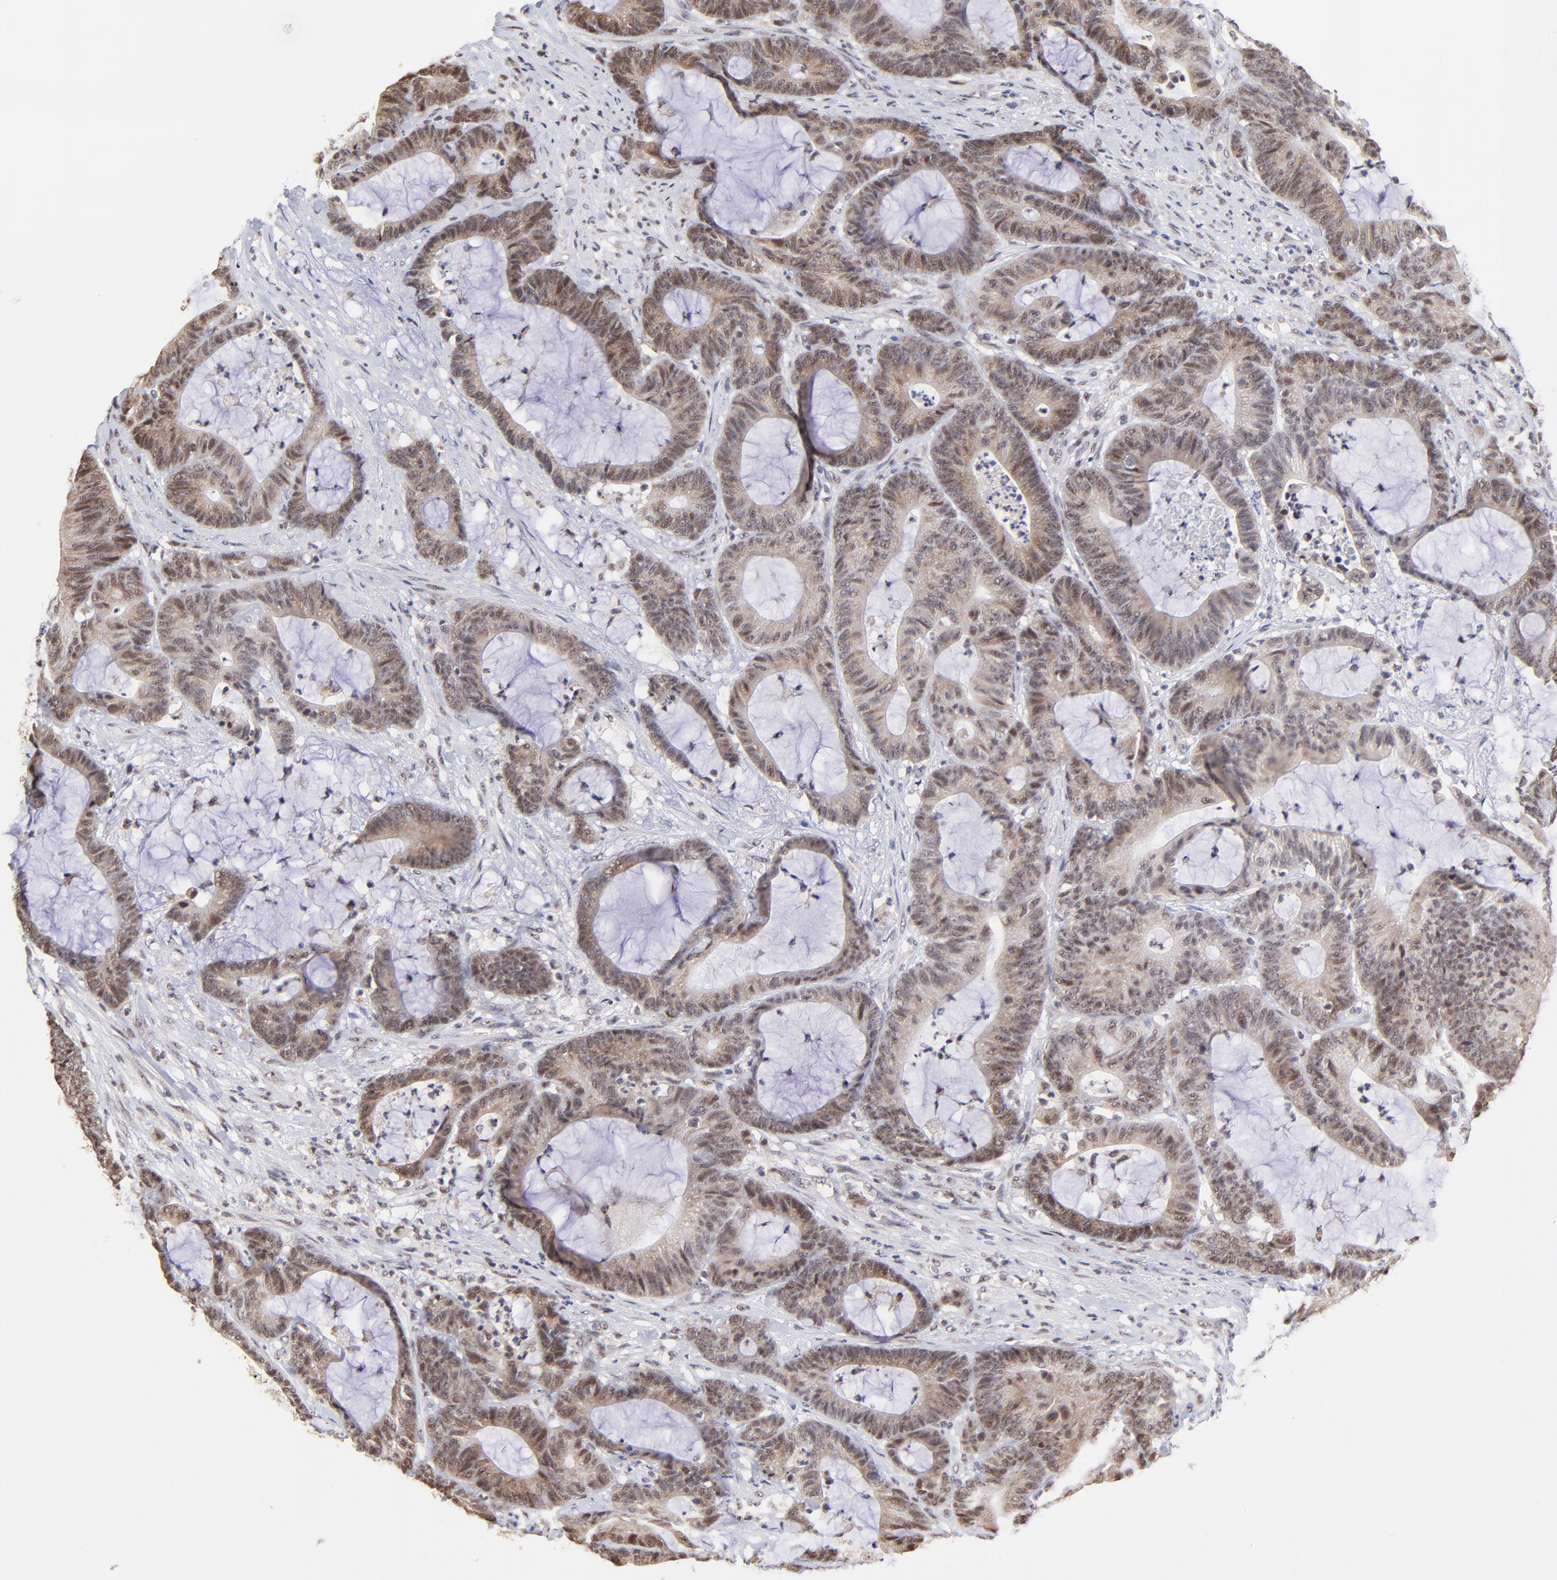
{"staining": {"intensity": "weak", "quantity": ">75%", "location": "cytoplasmic/membranous,nuclear"}, "tissue": "colorectal cancer", "cell_type": "Tumor cells", "image_type": "cancer", "snomed": [{"axis": "morphology", "description": "Adenocarcinoma, NOS"}, {"axis": "topography", "description": "Colon"}], "caption": "Colorectal cancer (adenocarcinoma) stained for a protein (brown) shows weak cytoplasmic/membranous and nuclear positive positivity in about >75% of tumor cells.", "gene": "ZNF670", "patient": {"sex": "female", "age": 84}}